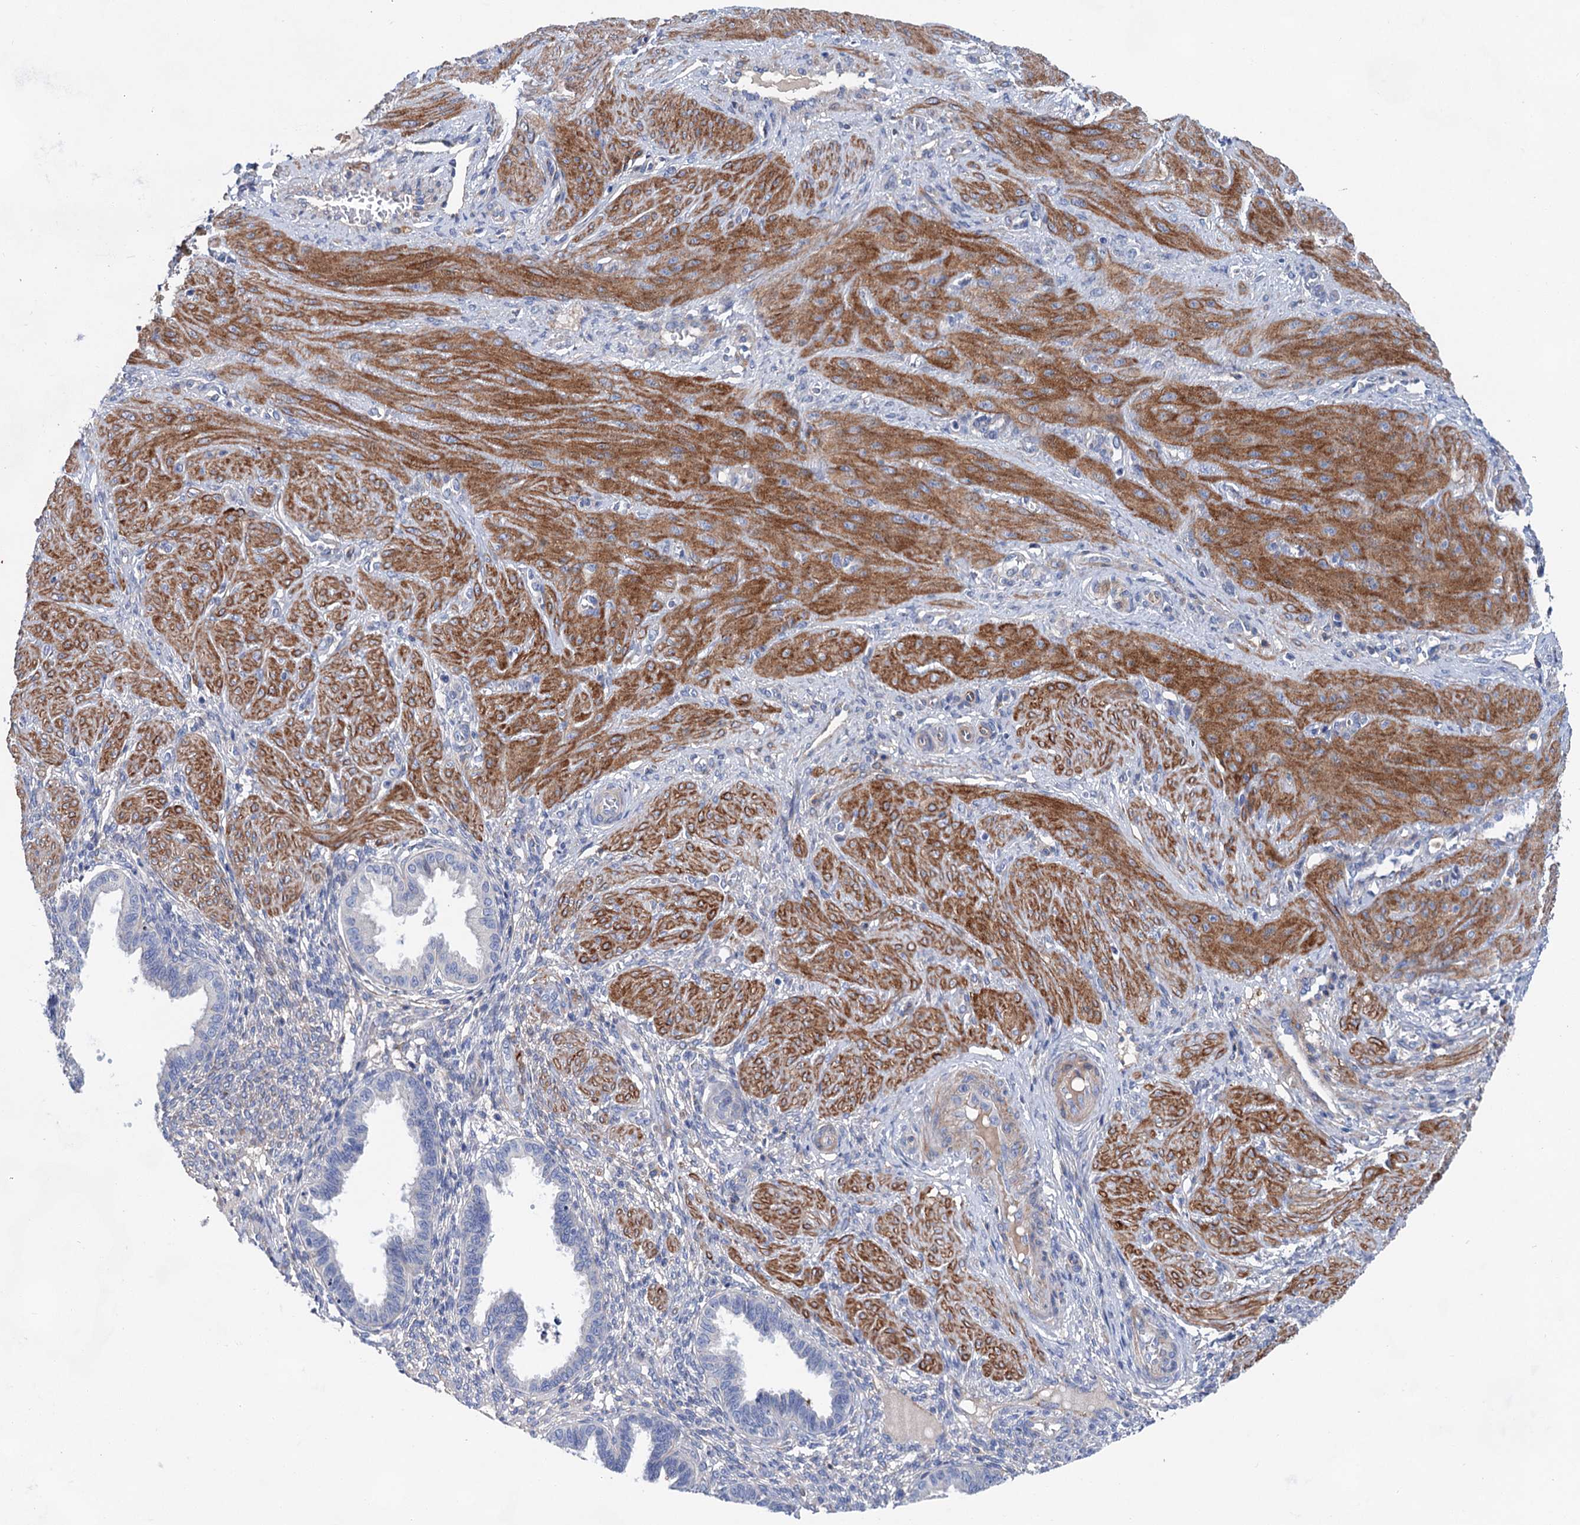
{"staining": {"intensity": "negative", "quantity": "none", "location": "none"}, "tissue": "endometrium", "cell_type": "Cells in endometrial stroma", "image_type": "normal", "snomed": [{"axis": "morphology", "description": "Normal tissue, NOS"}, {"axis": "topography", "description": "Endometrium"}], "caption": "IHC micrograph of unremarkable endometrium: endometrium stained with DAB reveals no significant protein staining in cells in endometrial stroma.", "gene": "GPR155", "patient": {"sex": "female", "age": 33}}